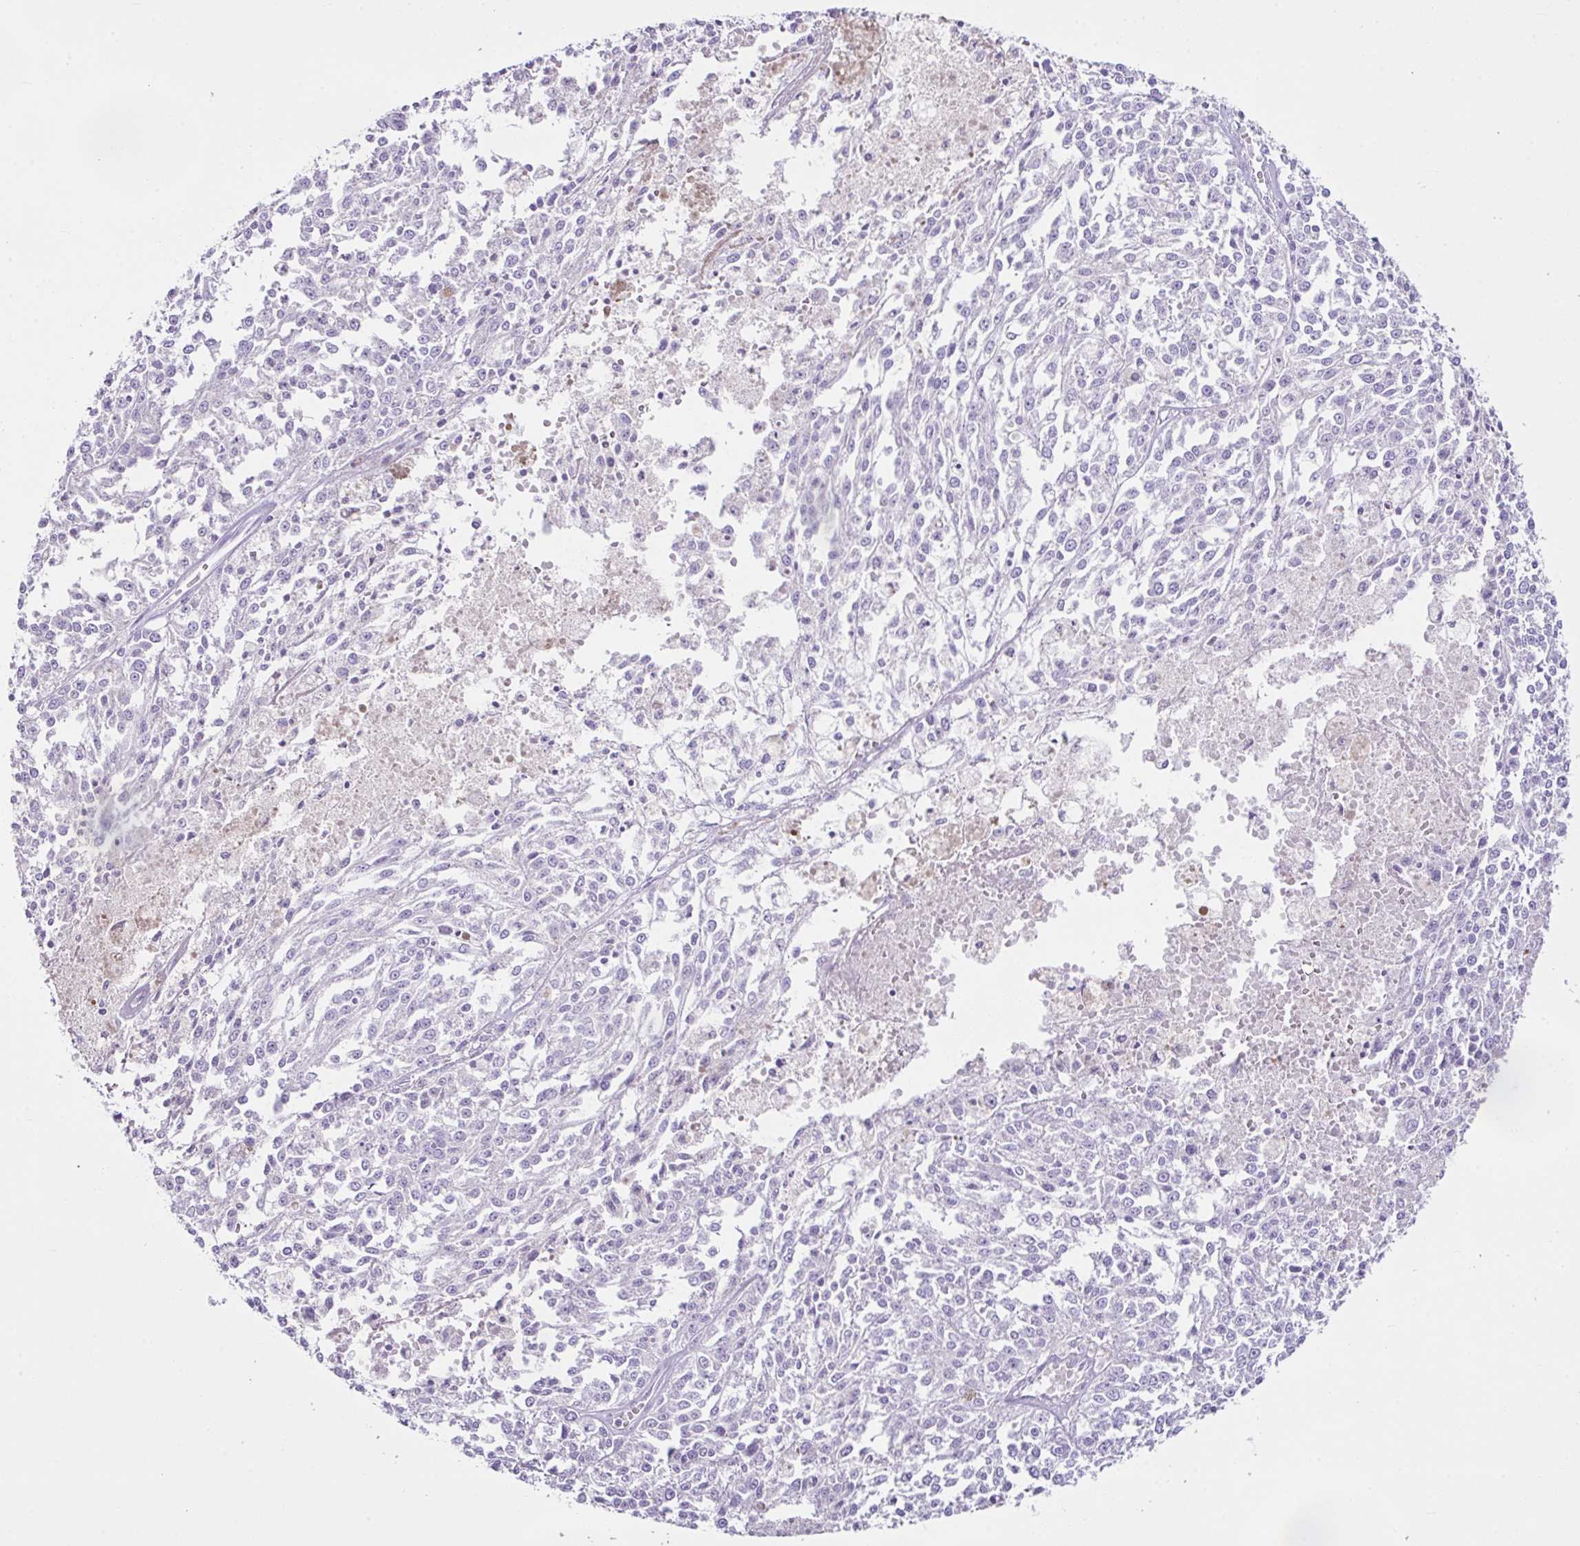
{"staining": {"intensity": "negative", "quantity": "none", "location": "none"}, "tissue": "melanoma", "cell_type": "Tumor cells", "image_type": "cancer", "snomed": [{"axis": "morphology", "description": "Malignant melanoma, NOS"}, {"axis": "topography", "description": "Skin"}], "caption": "This is an immunohistochemistry image of human melanoma. There is no staining in tumor cells.", "gene": "D2HGDH", "patient": {"sex": "female", "age": 64}}